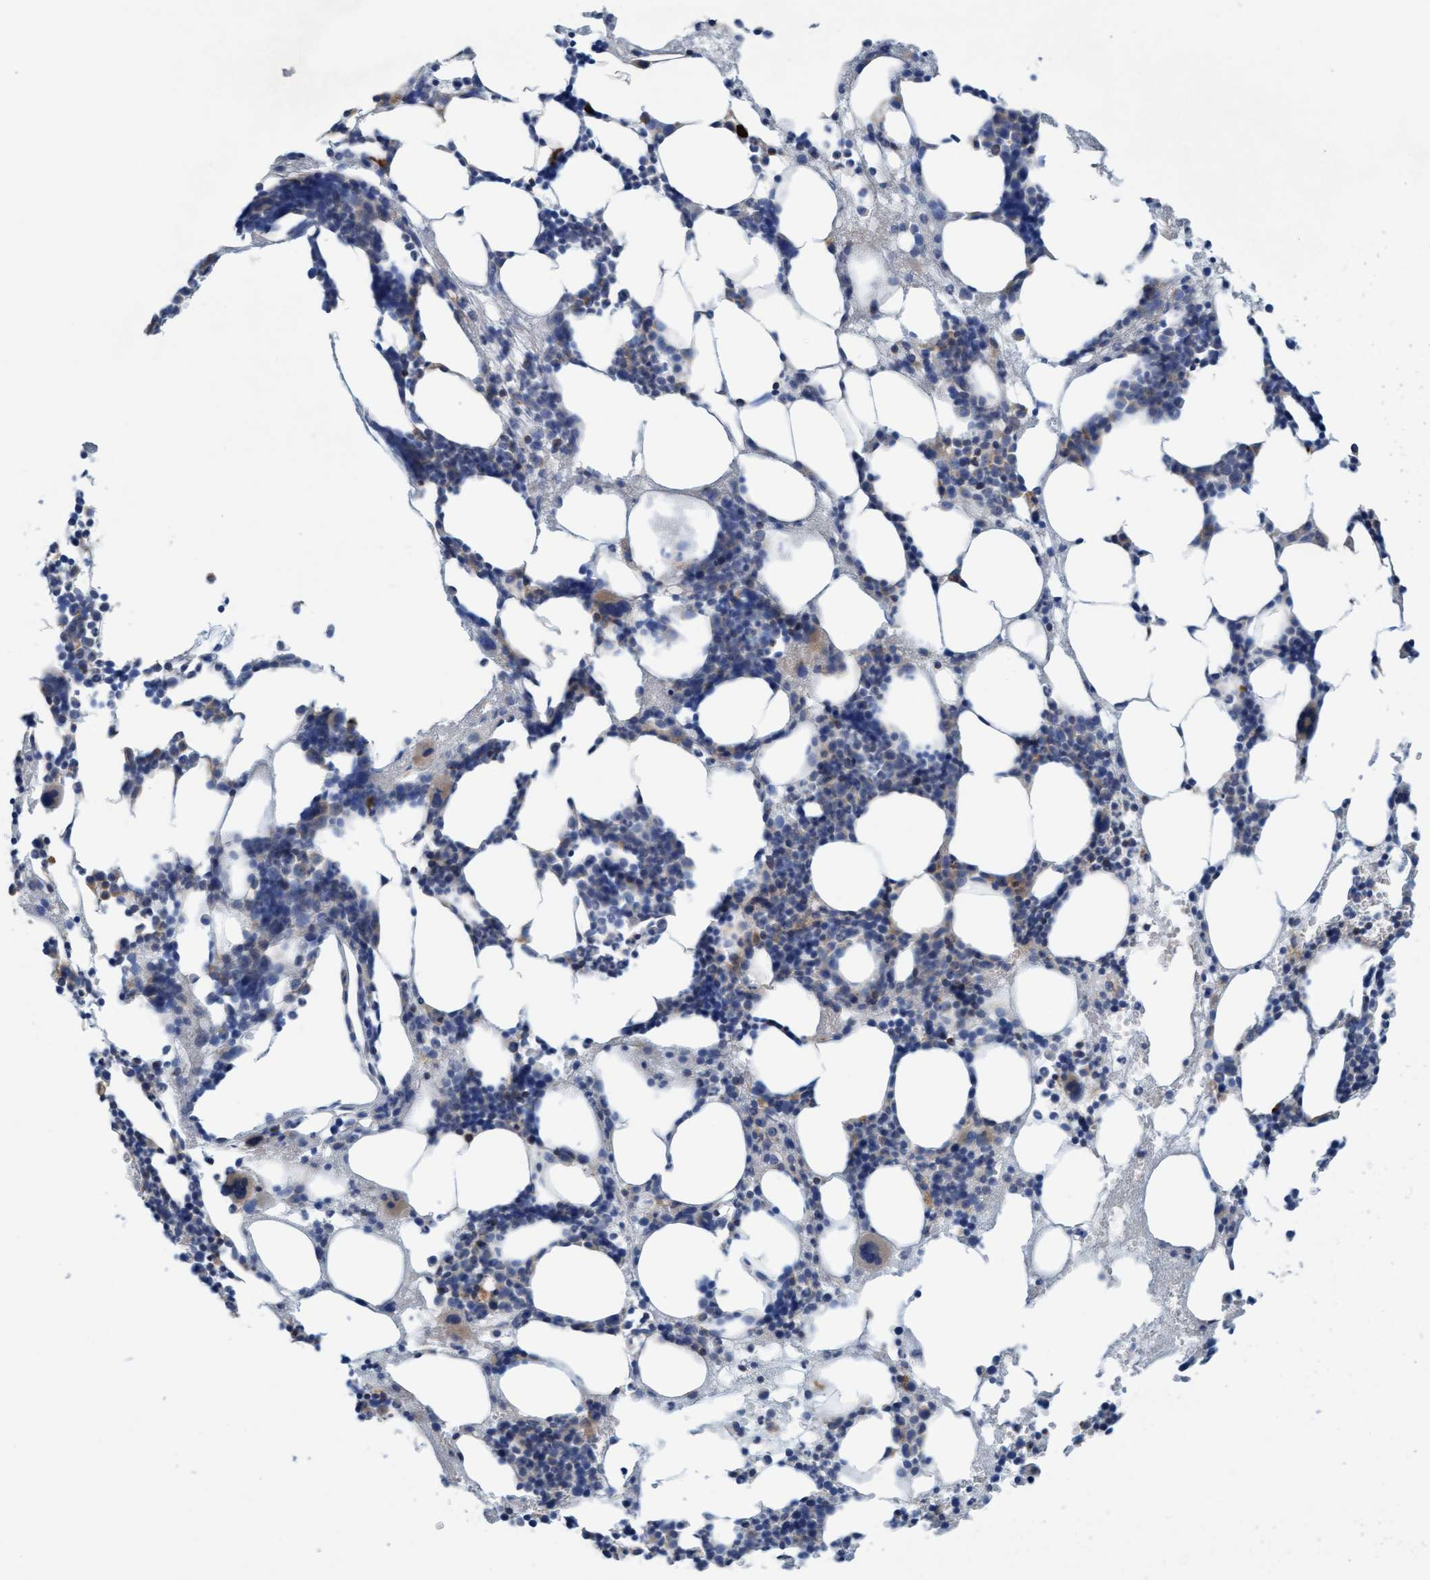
{"staining": {"intensity": "weak", "quantity": "25%-75%", "location": "cytoplasmic/membranous"}, "tissue": "bone marrow", "cell_type": "Hematopoietic cells", "image_type": "normal", "snomed": [{"axis": "morphology", "description": "Normal tissue, NOS"}, {"axis": "morphology", "description": "Inflammation, NOS"}, {"axis": "topography", "description": "Bone marrow"}], "caption": "Unremarkable bone marrow was stained to show a protein in brown. There is low levels of weak cytoplasmic/membranous positivity in about 25%-75% of hematopoietic cells. (Stains: DAB (3,3'-diaminobenzidine) in brown, nuclei in blue, Microscopy: brightfield microscopy at high magnification).", "gene": "SIGIRR", "patient": {"sex": "female", "age": 67}}